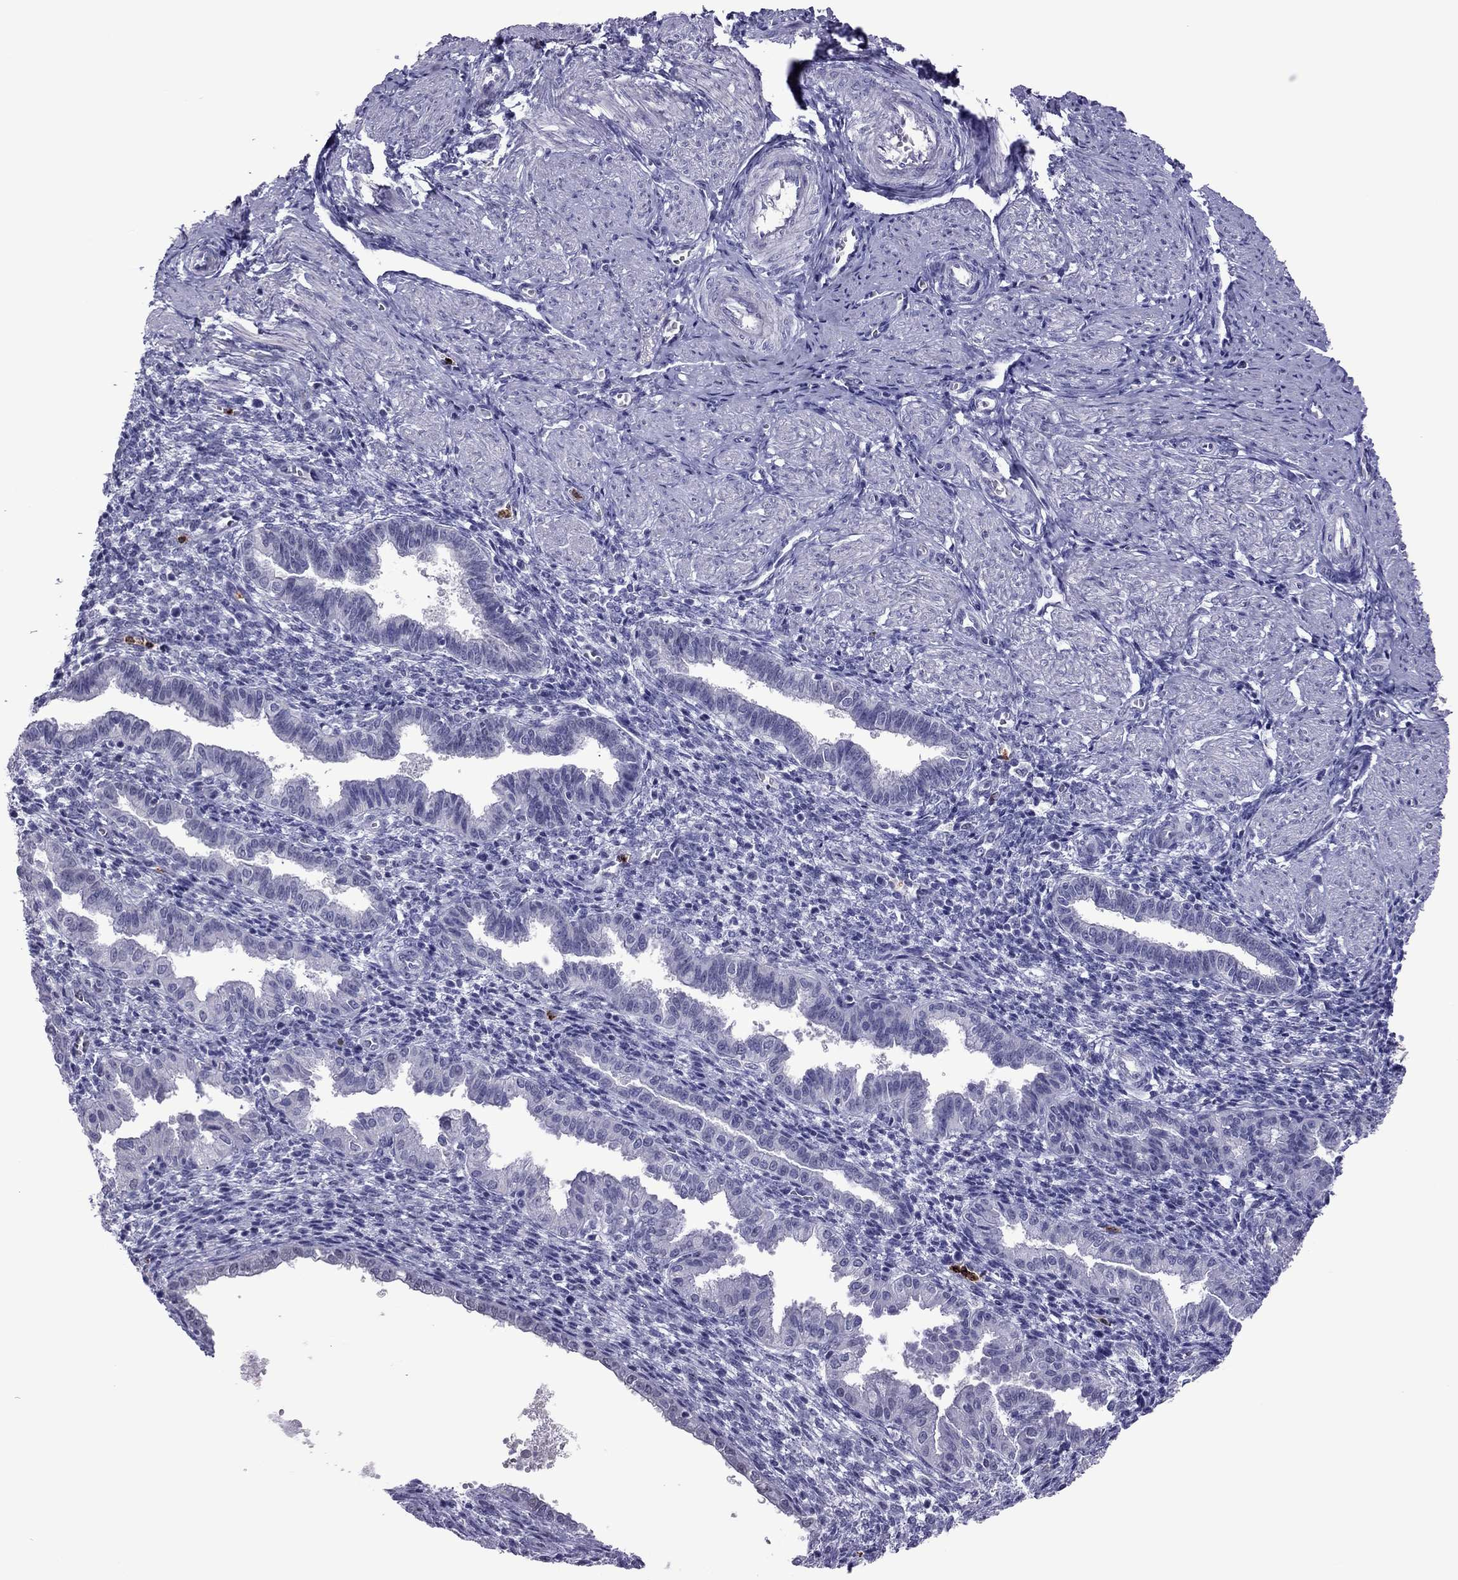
{"staining": {"intensity": "negative", "quantity": "none", "location": "none"}, "tissue": "endometrium", "cell_type": "Cells in endometrial stroma", "image_type": "normal", "snomed": [{"axis": "morphology", "description": "Normal tissue, NOS"}, {"axis": "topography", "description": "Endometrium"}], "caption": "This is a photomicrograph of immunohistochemistry (IHC) staining of unremarkable endometrium, which shows no expression in cells in endometrial stroma. (DAB (3,3'-diaminobenzidine) immunohistochemistry (IHC) with hematoxylin counter stain).", "gene": "CCL27", "patient": {"sex": "female", "age": 37}}